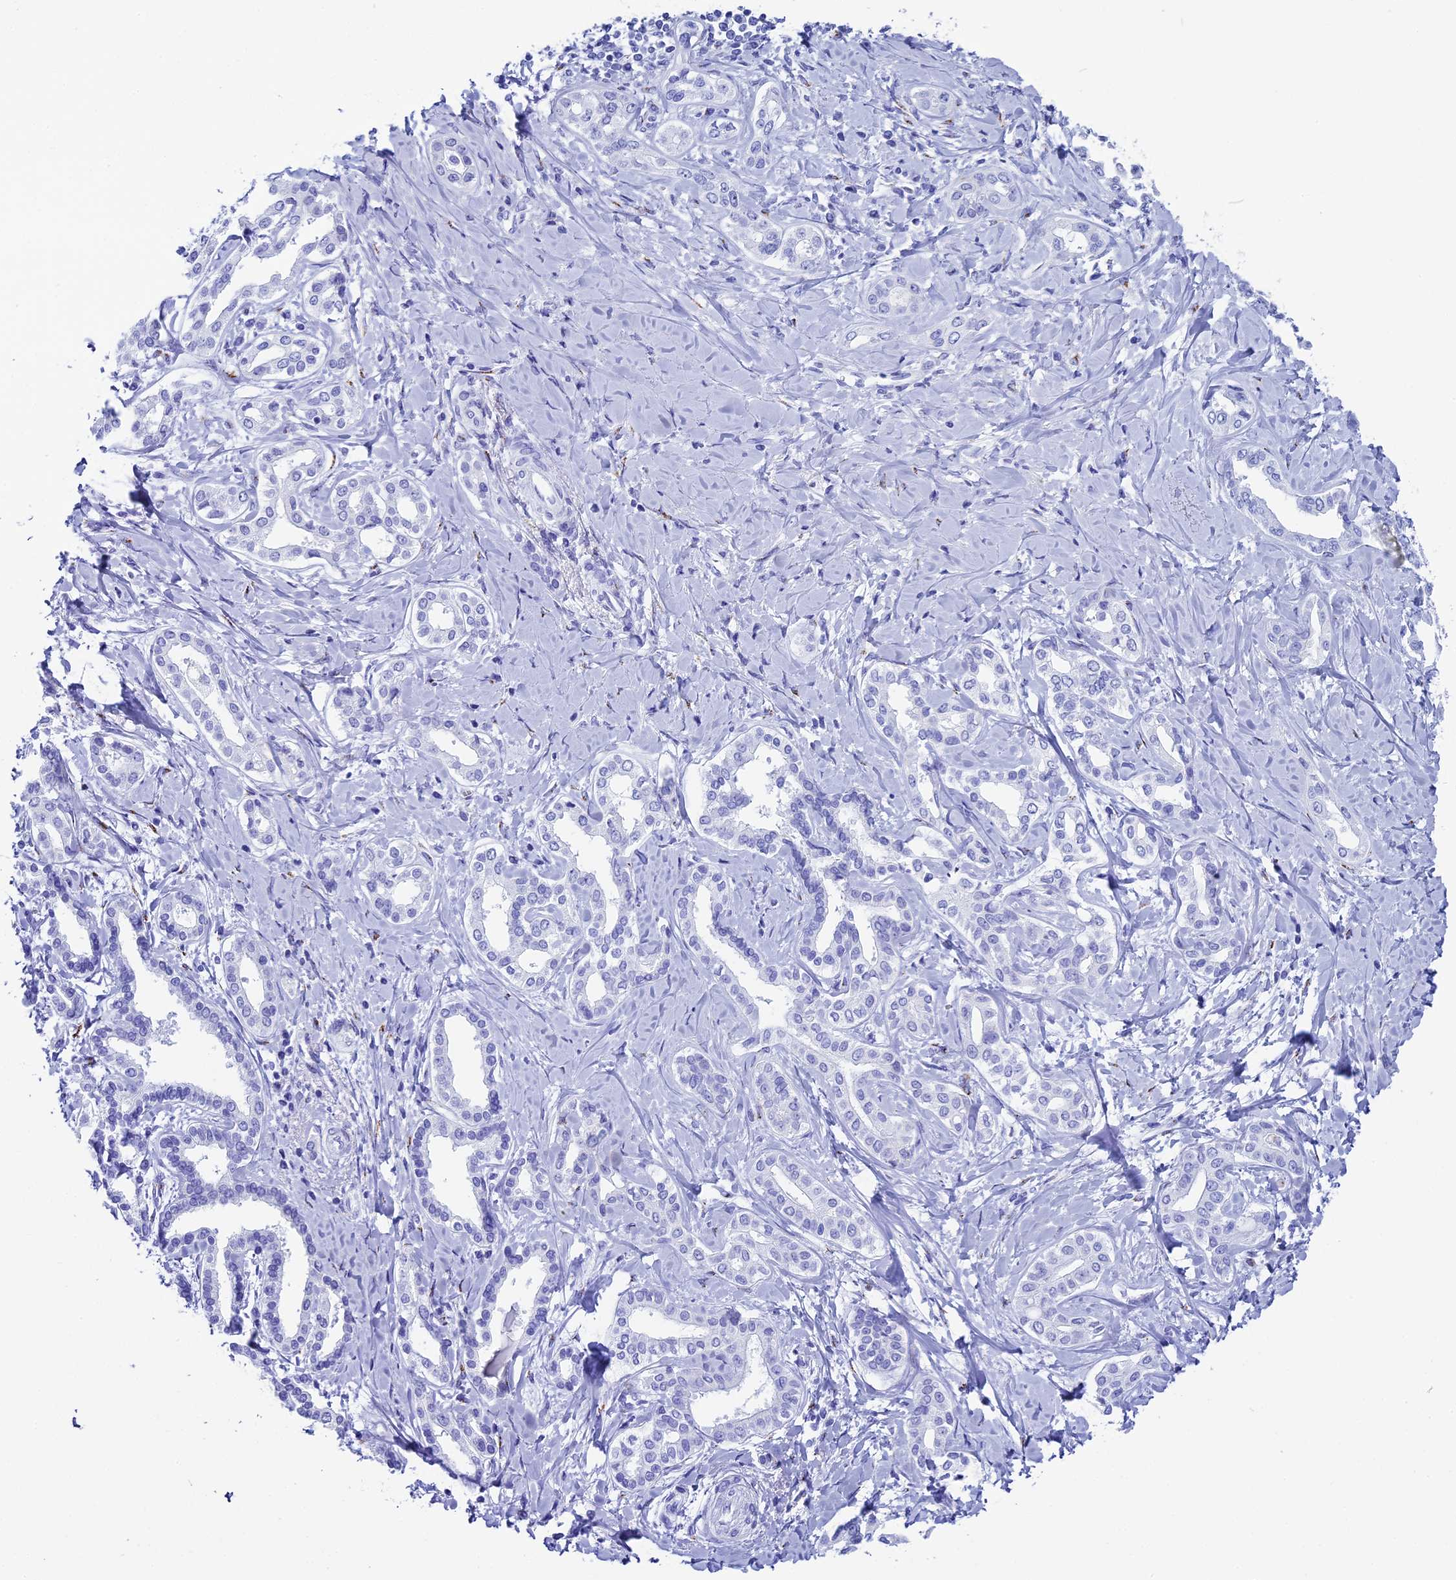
{"staining": {"intensity": "negative", "quantity": "none", "location": "none"}, "tissue": "liver cancer", "cell_type": "Tumor cells", "image_type": "cancer", "snomed": [{"axis": "morphology", "description": "Cholangiocarcinoma"}, {"axis": "topography", "description": "Liver"}], "caption": "Immunohistochemical staining of liver cancer (cholangiocarcinoma) reveals no significant positivity in tumor cells. The staining is performed using DAB brown chromogen with nuclei counter-stained in using hematoxylin.", "gene": "AP3B2", "patient": {"sex": "female", "age": 77}}